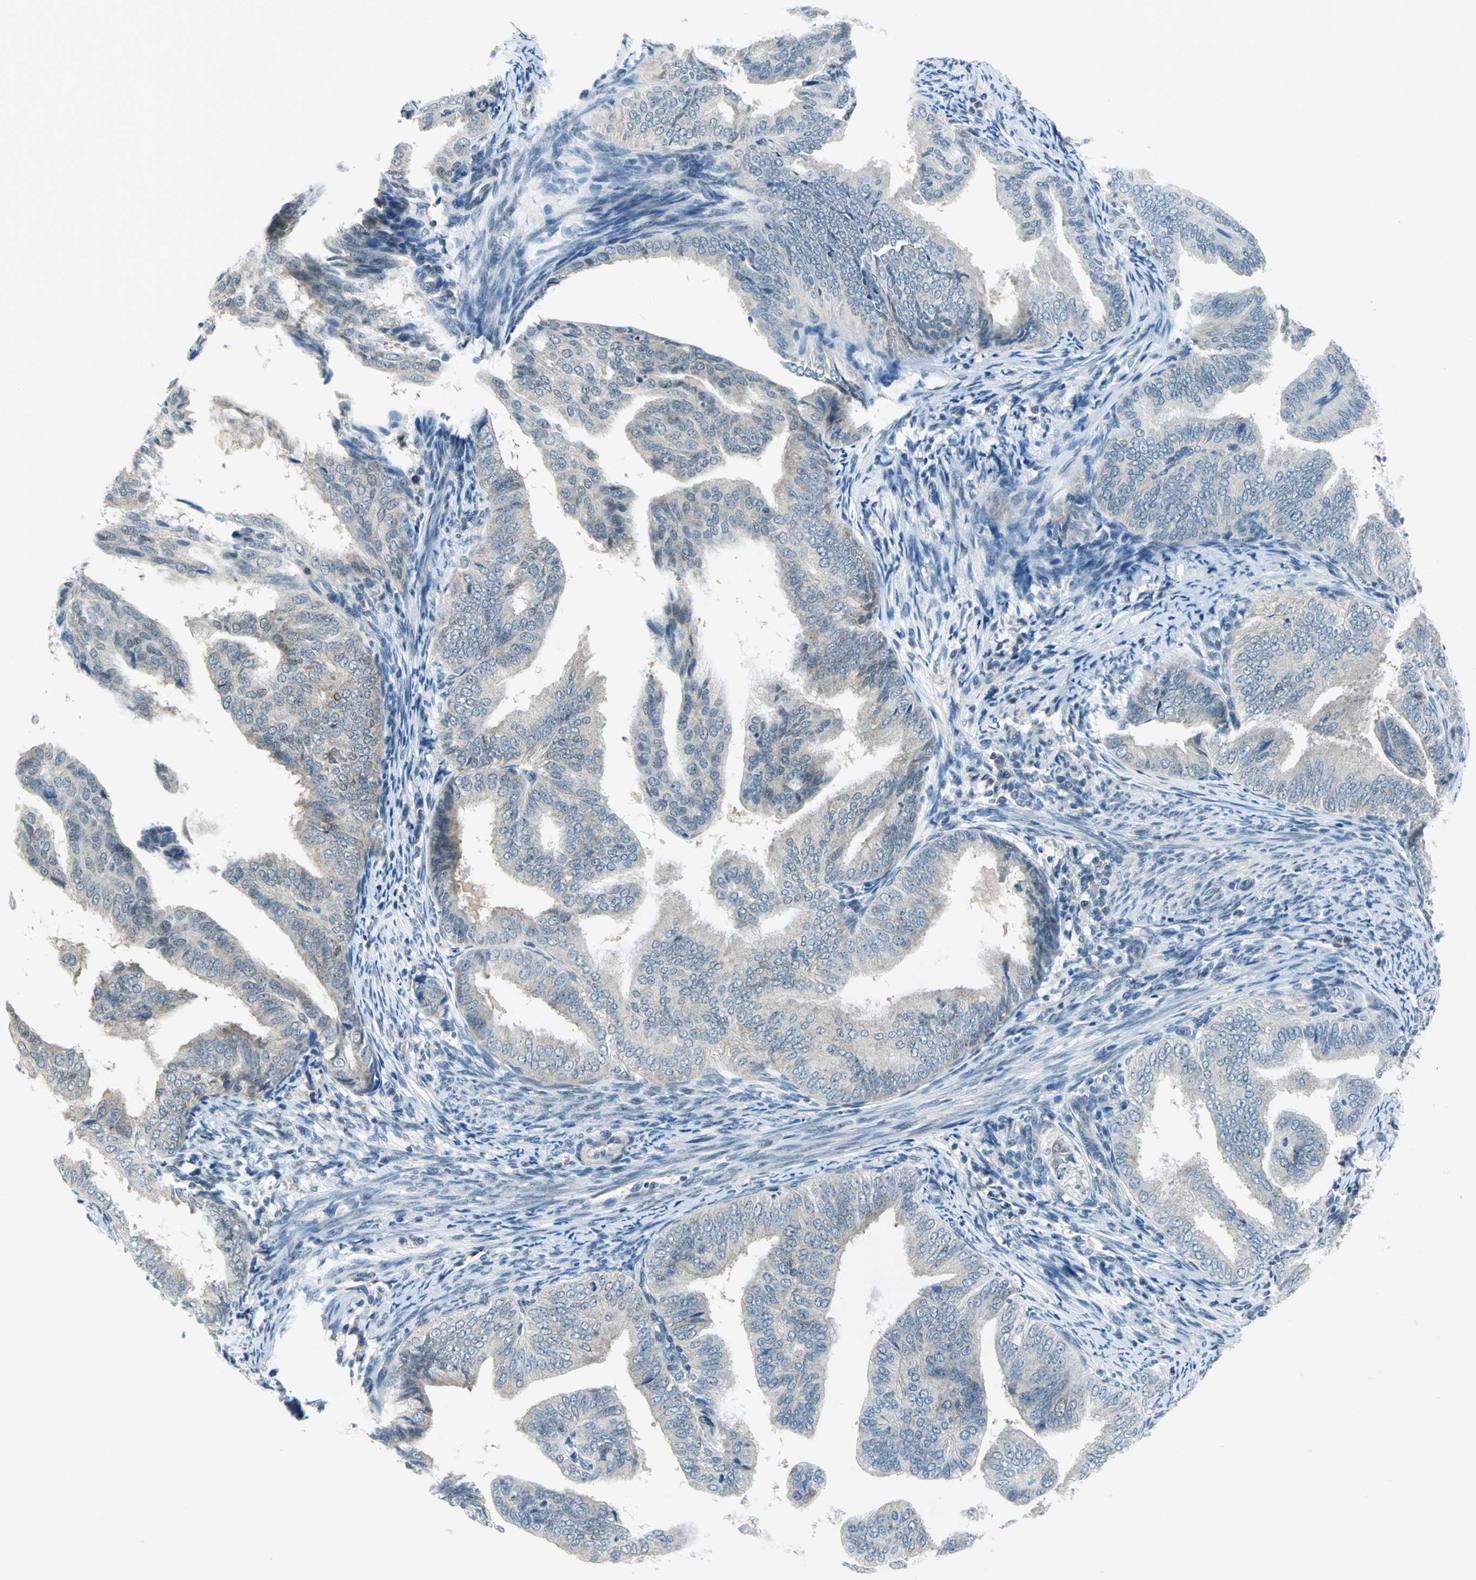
{"staining": {"intensity": "negative", "quantity": "none", "location": "none"}, "tissue": "endometrial cancer", "cell_type": "Tumor cells", "image_type": "cancer", "snomed": [{"axis": "morphology", "description": "Adenocarcinoma, NOS"}, {"axis": "topography", "description": "Endometrium"}], "caption": "Photomicrograph shows no significant protein expression in tumor cells of endometrial cancer. (DAB (3,3'-diaminobenzidine) IHC visualized using brightfield microscopy, high magnification).", "gene": "PIN1", "patient": {"sex": "female", "age": 58}}